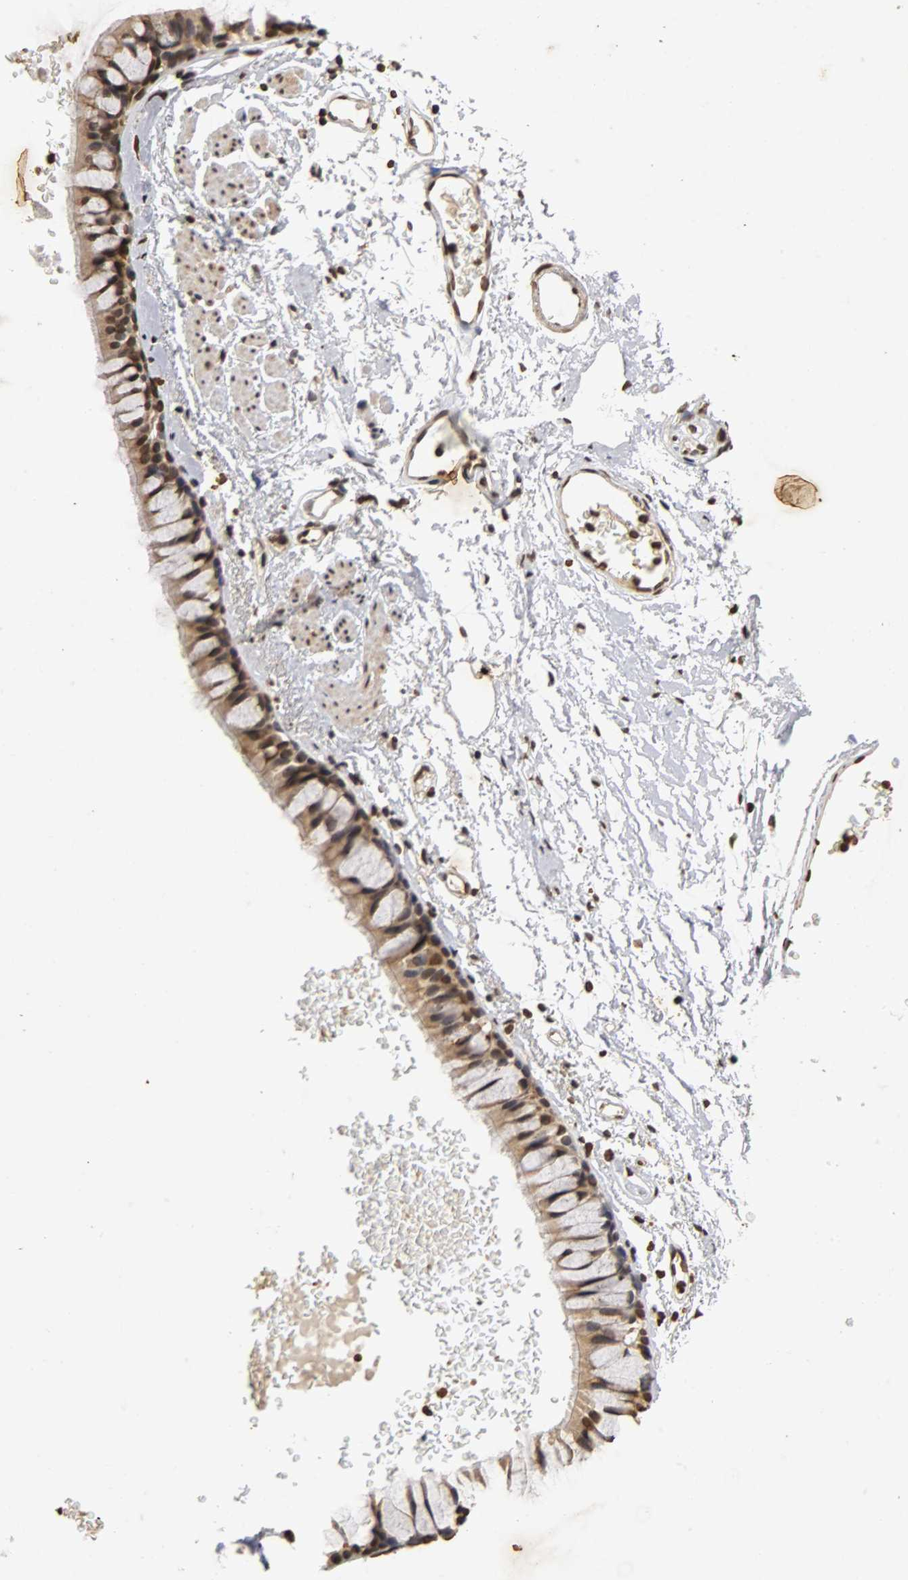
{"staining": {"intensity": "weak", "quantity": "25%-75%", "location": "nuclear"}, "tissue": "bronchus", "cell_type": "Respiratory epithelial cells", "image_type": "normal", "snomed": [{"axis": "morphology", "description": "Normal tissue, NOS"}, {"axis": "topography", "description": "Bronchus"}], "caption": "Normal bronchus was stained to show a protein in brown. There is low levels of weak nuclear staining in approximately 25%-75% of respiratory epithelial cells.", "gene": "ERCC2", "patient": {"sex": "female", "age": 73}}